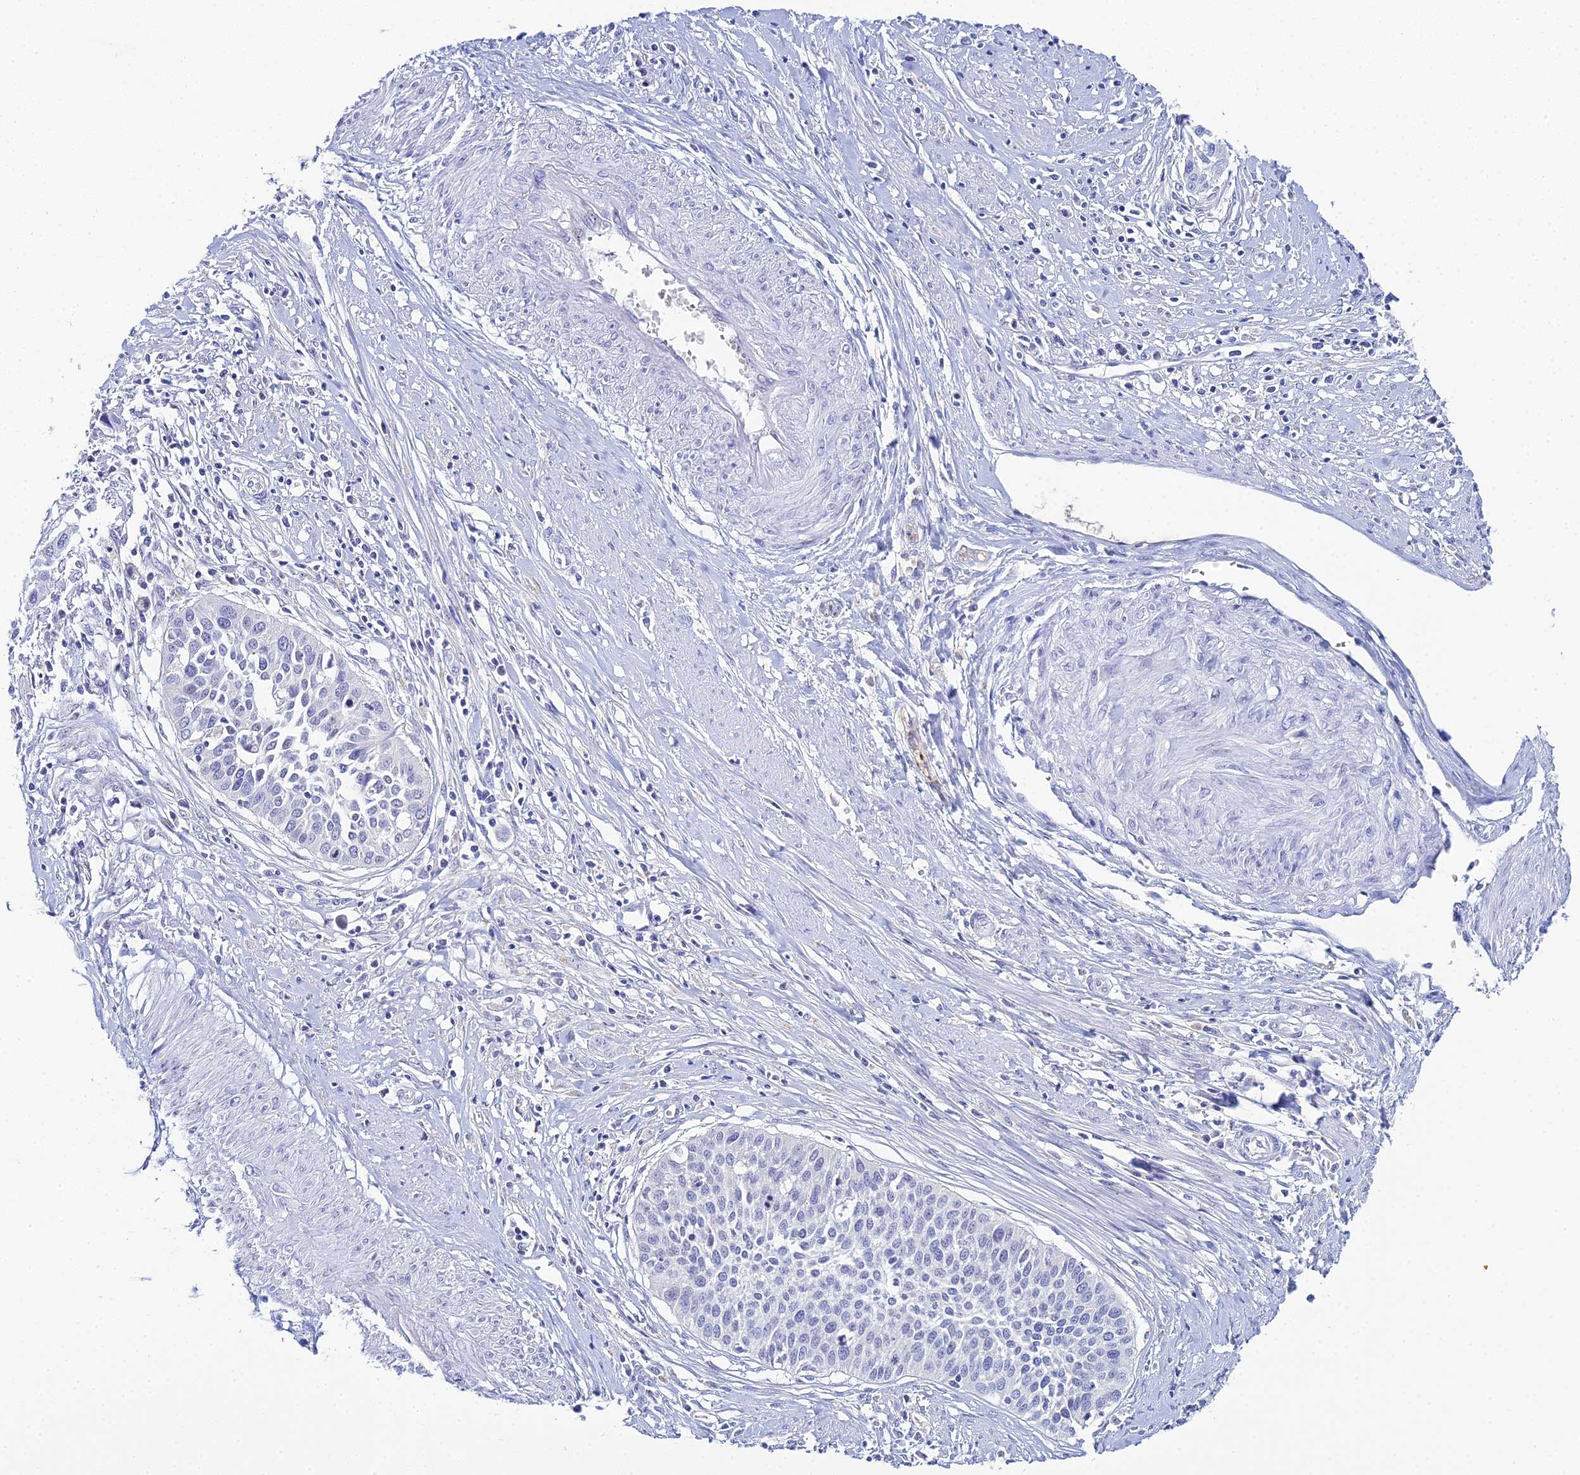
{"staining": {"intensity": "negative", "quantity": "none", "location": "none"}, "tissue": "cervical cancer", "cell_type": "Tumor cells", "image_type": "cancer", "snomed": [{"axis": "morphology", "description": "Squamous cell carcinoma, NOS"}, {"axis": "topography", "description": "Cervix"}], "caption": "A histopathology image of human cervical cancer (squamous cell carcinoma) is negative for staining in tumor cells. Nuclei are stained in blue.", "gene": "PLPP4", "patient": {"sex": "female", "age": 34}}